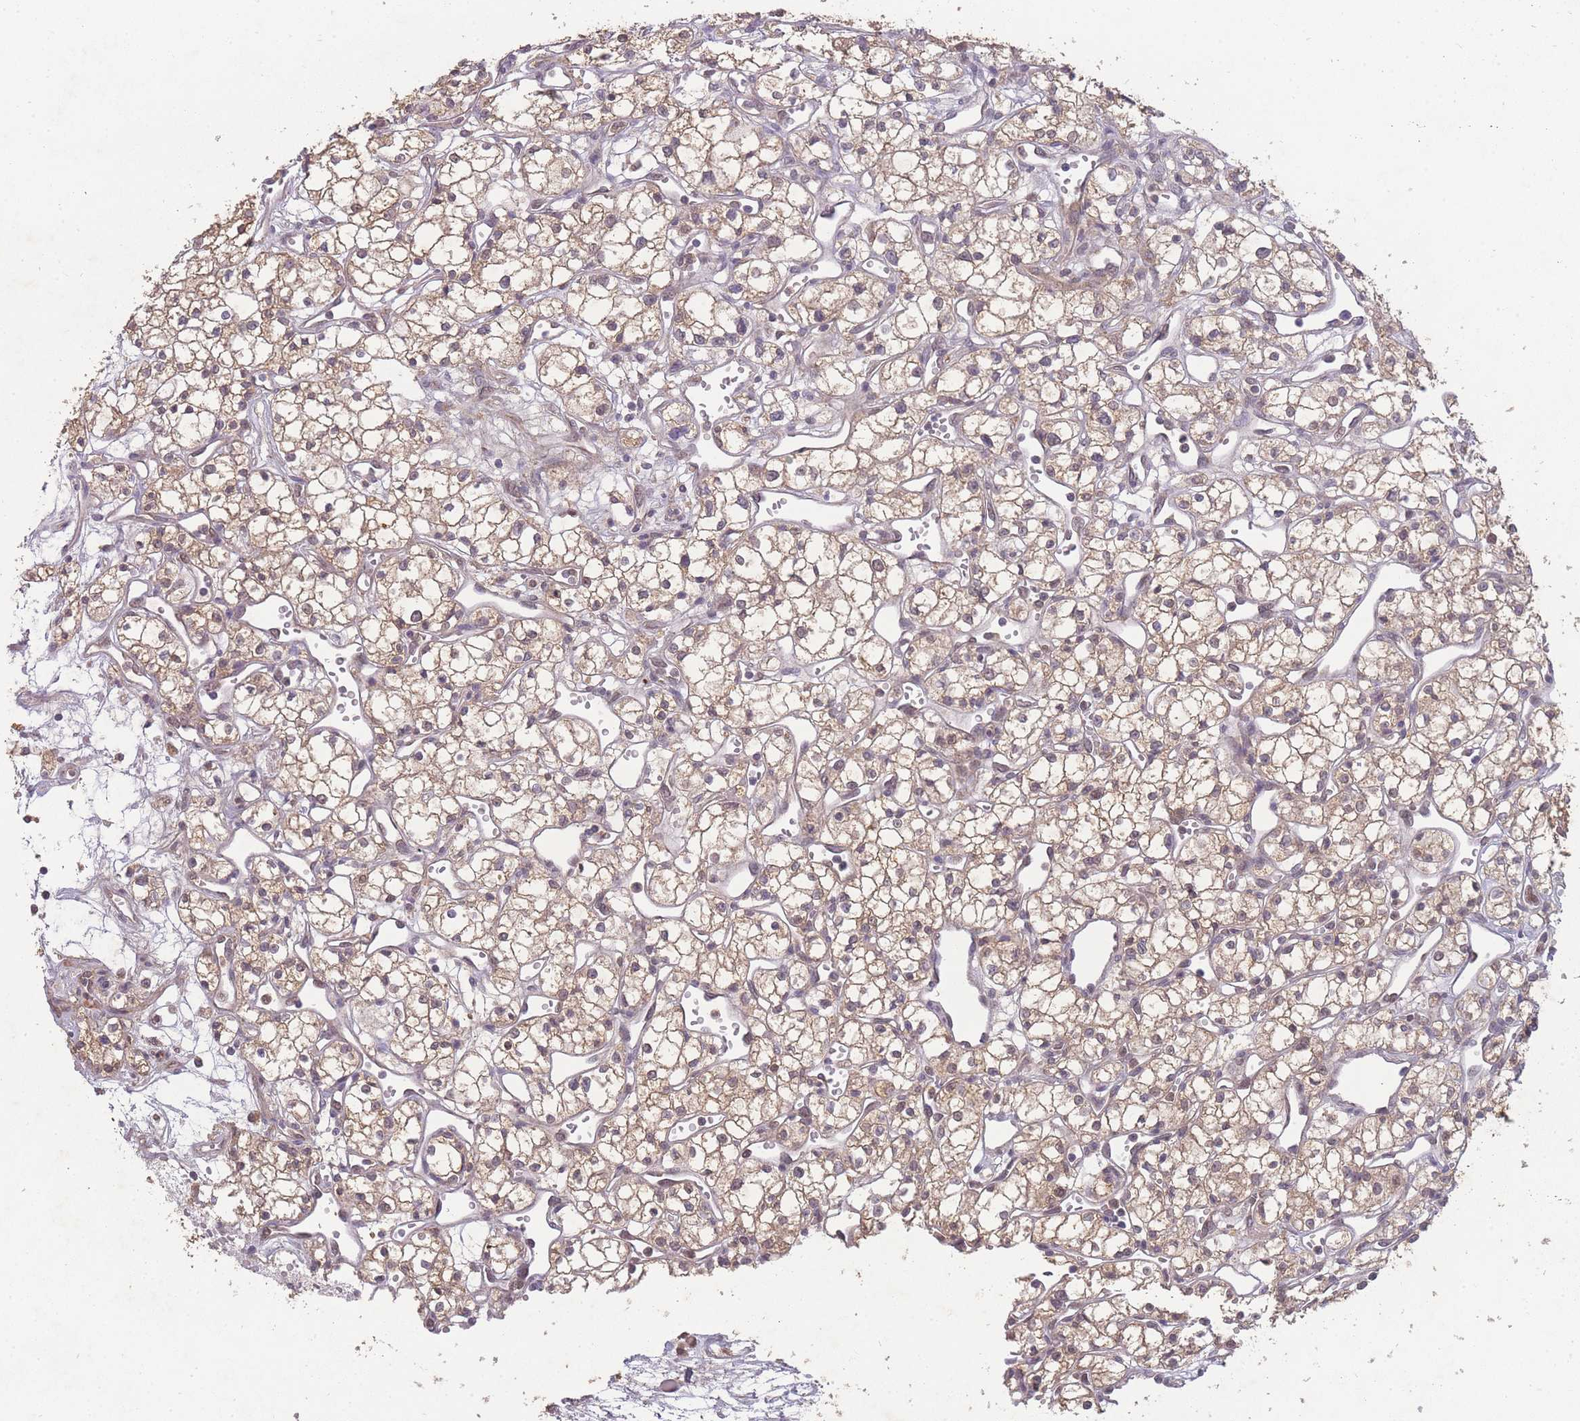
{"staining": {"intensity": "weak", "quantity": "25%-75%", "location": "cytoplasmic/membranous,nuclear"}, "tissue": "renal cancer", "cell_type": "Tumor cells", "image_type": "cancer", "snomed": [{"axis": "morphology", "description": "Adenocarcinoma, NOS"}, {"axis": "topography", "description": "Kidney"}], "caption": "Brown immunohistochemical staining in human renal cancer (adenocarcinoma) exhibits weak cytoplasmic/membranous and nuclear positivity in approximately 25%-75% of tumor cells. Using DAB (brown) and hematoxylin (blue) stains, captured at high magnification using brightfield microscopy.", "gene": "RNF144B", "patient": {"sex": "male", "age": 59}}